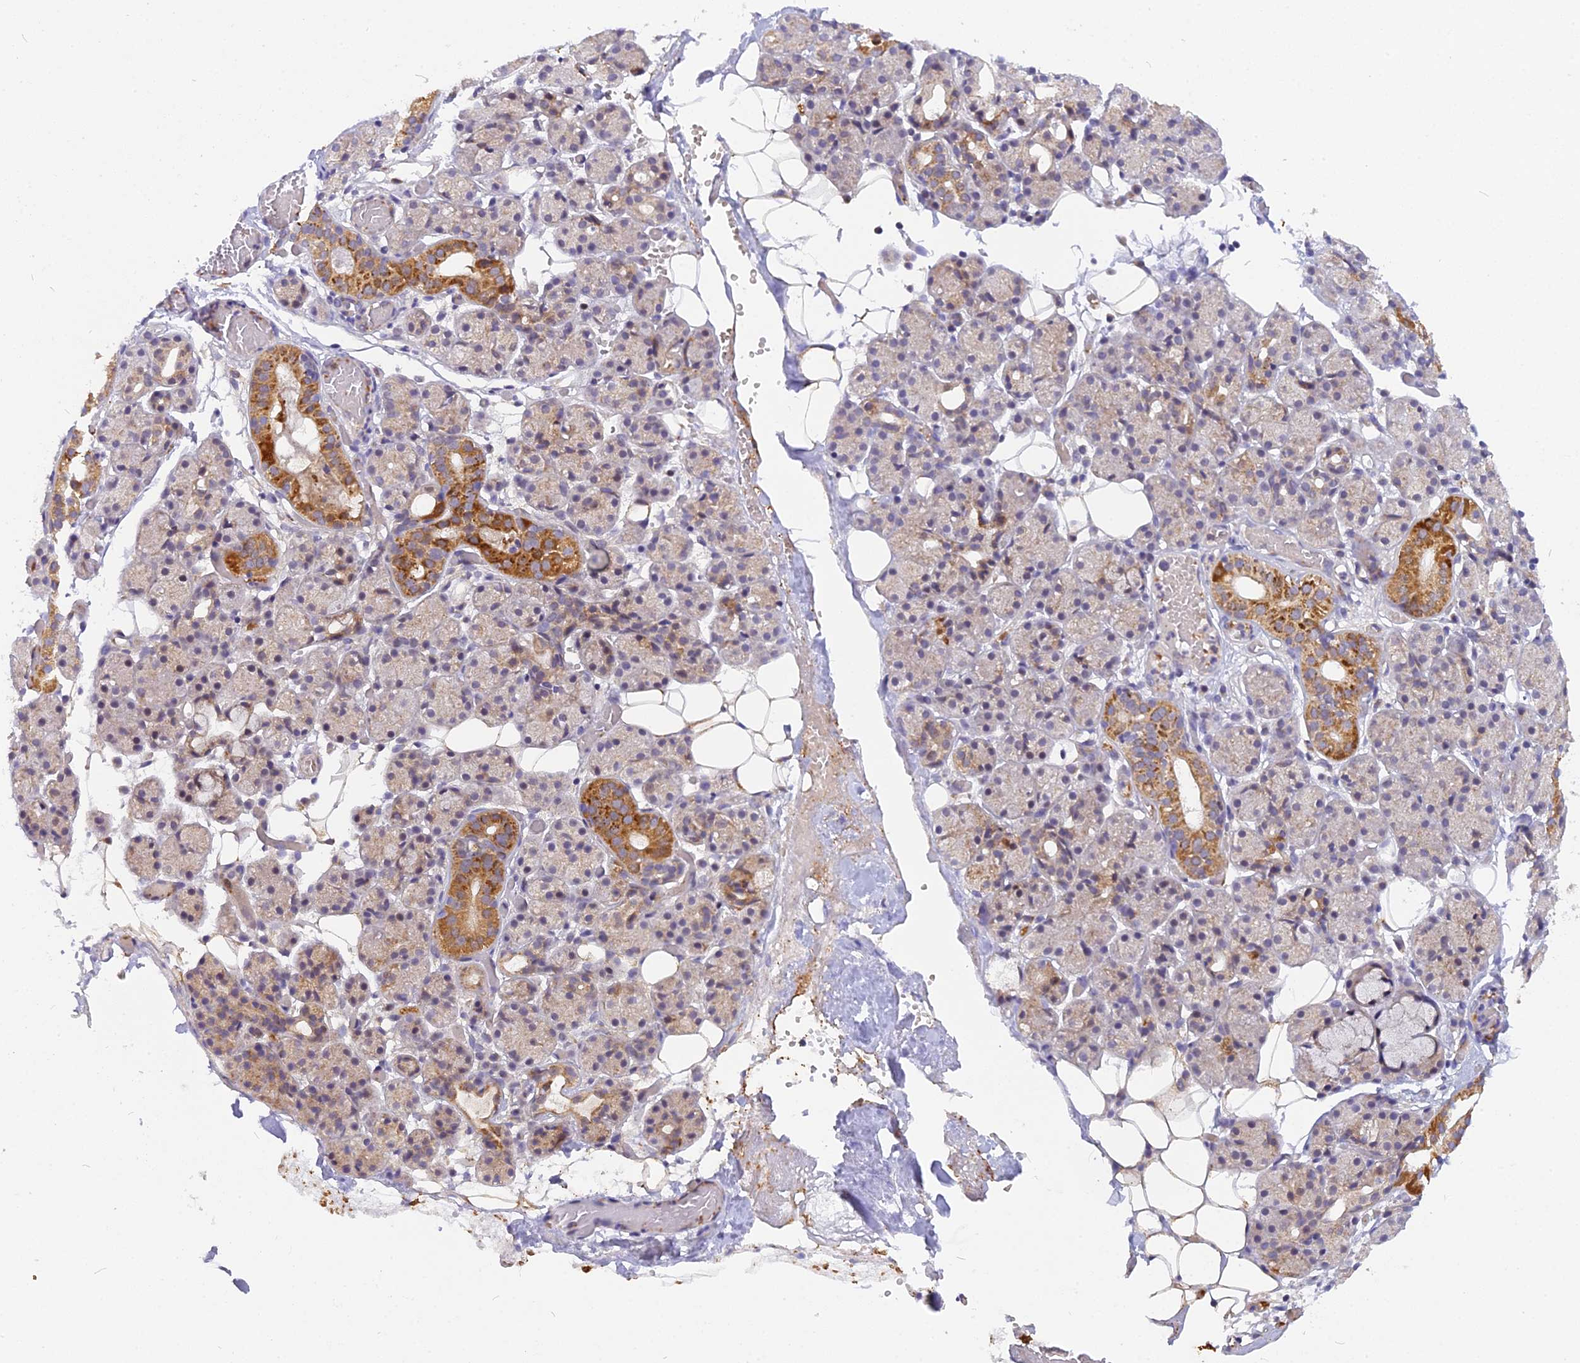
{"staining": {"intensity": "moderate", "quantity": "<25%", "location": "cytoplasmic/membranous"}, "tissue": "salivary gland", "cell_type": "Glandular cells", "image_type": "normal", "snomed": [{"axis": "morphology", "description": "Normal tissue, NOS"}, {"axis": "topography", "description": "Salivary gland"}], "caption": "A brown stain highlights moderate cytoplasmic/membranous staining of a protein in glandular cells of normal salivary gland. (IHC, brightfield microscopy, high magnification).", "gene": "CMC1", "patient": {"sex": "male", "age": 63}}